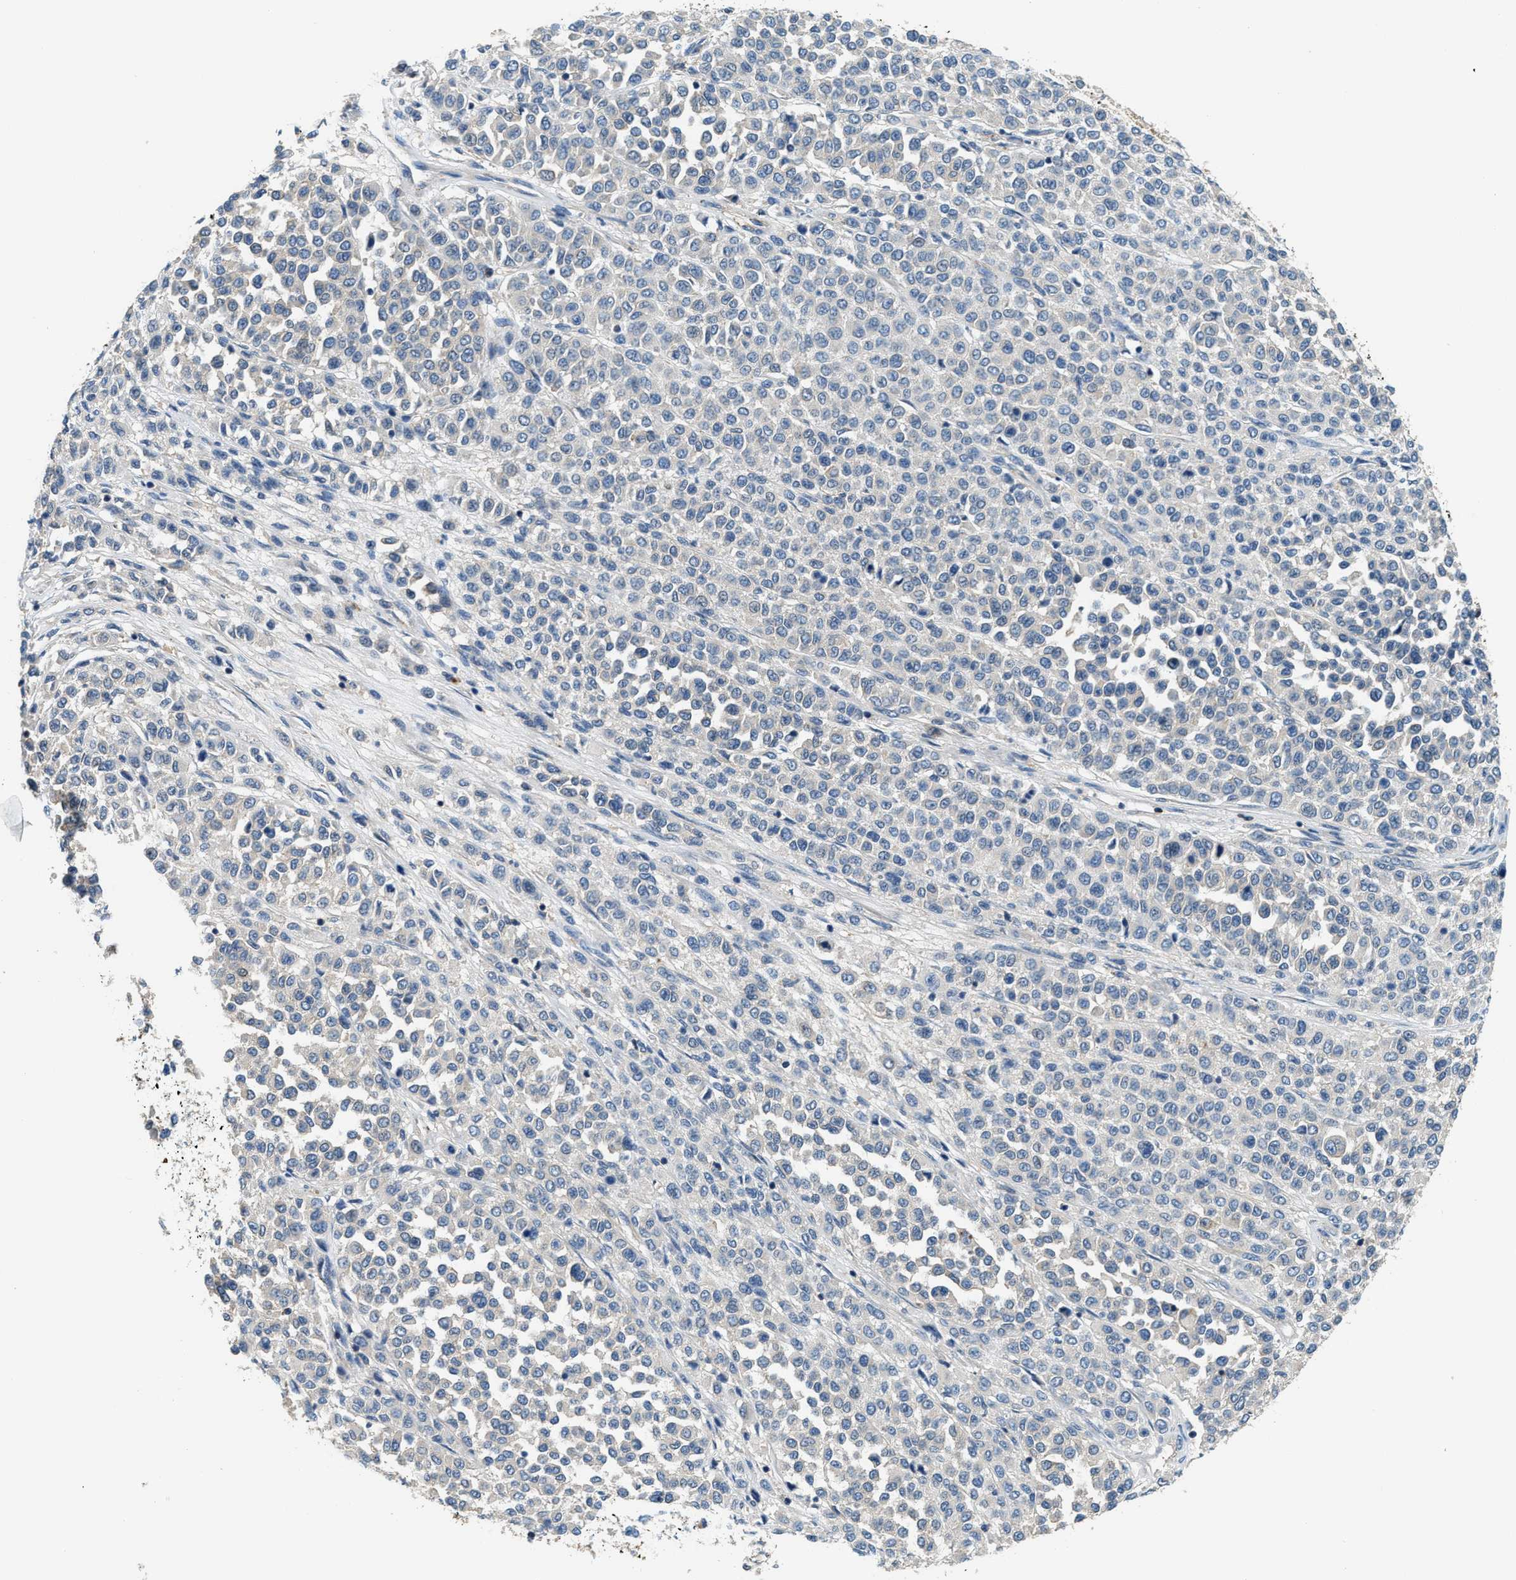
{"staining": {"intensity": "negative", "quantity": "none", "location": "none"}, "tissue": "melanoma", "cell_type": "Tumor cells", "image_type": "cancer", "snomed": [{"axis": "morphology", "description": "Malignant melanoma, Metastatic site"}, {"axis": "topography", "description": "Pancreas"}], "caption": "High power microscopy photomicrograph of an IHC micrograph of malignant melanoma (metastatic site), revealing no significant staining in tumor cells. Nuclei are stained in blue.", "gene": "MYO1G", "patient": {"sex": "female", "age": 30}}